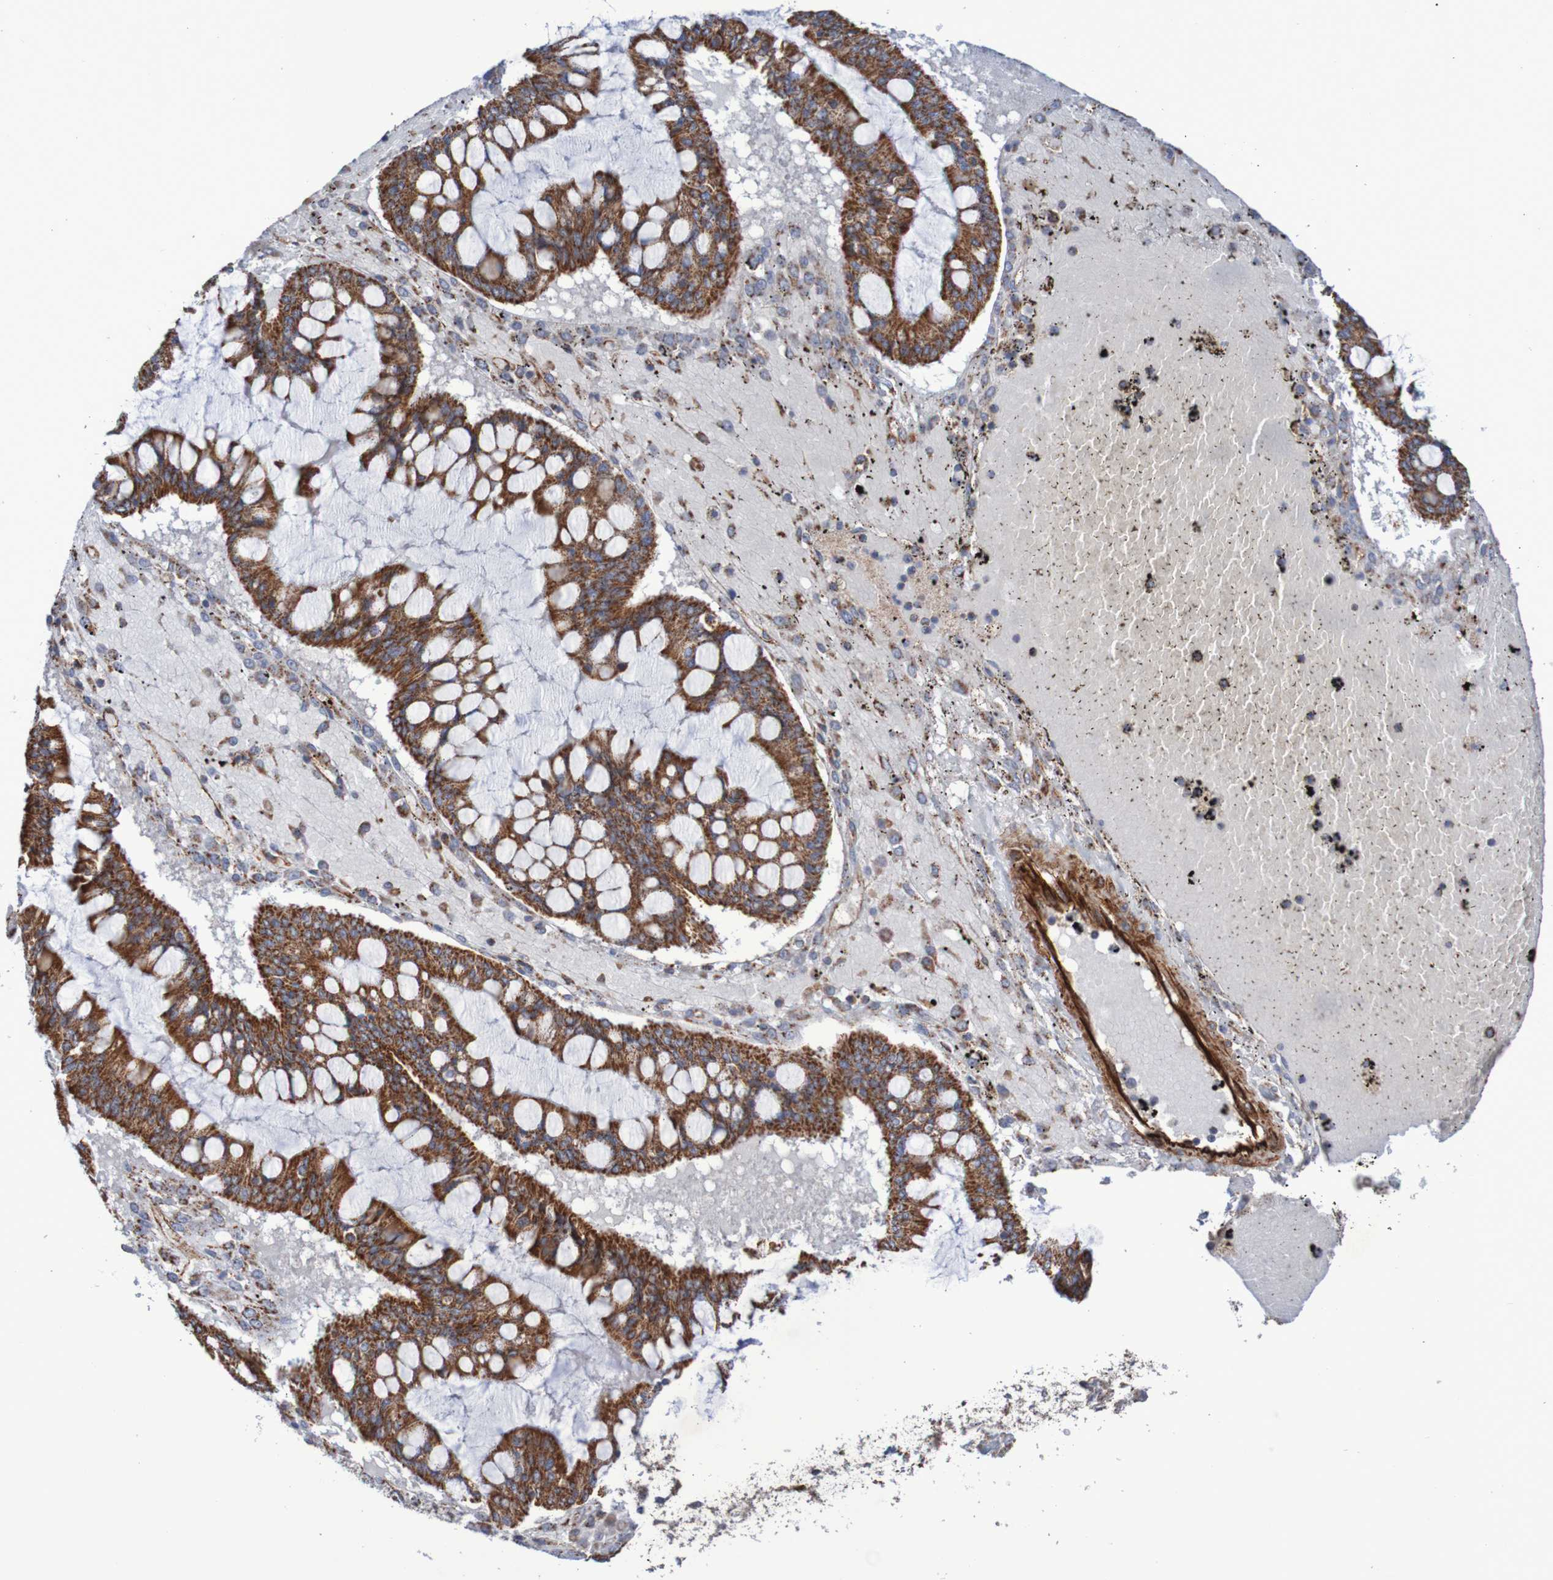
{"staining": {"intensity": "strong", "quantity": ">75%", "location": "cytoplasmic/membranous"}, "tissue": "ovarian cancer", "cell_type": "Tumor cells", "image_type": "cancer", "snomed": [{"axis": "morphology", "description": "Cystadenocarcinoma, mucinous, NOS"}, {"axis": "topography", "description": "Ovary"}], "caption": "The image exhibits immunohistochemical staining of mucinous cystadenocarcinoma (ovarian). There is strong cytoplasmic/membranous expression is identified in approximately >75% of tumor cells.", "gene": "MMEL1", "patient": {"sex": "female", "age": 73}}